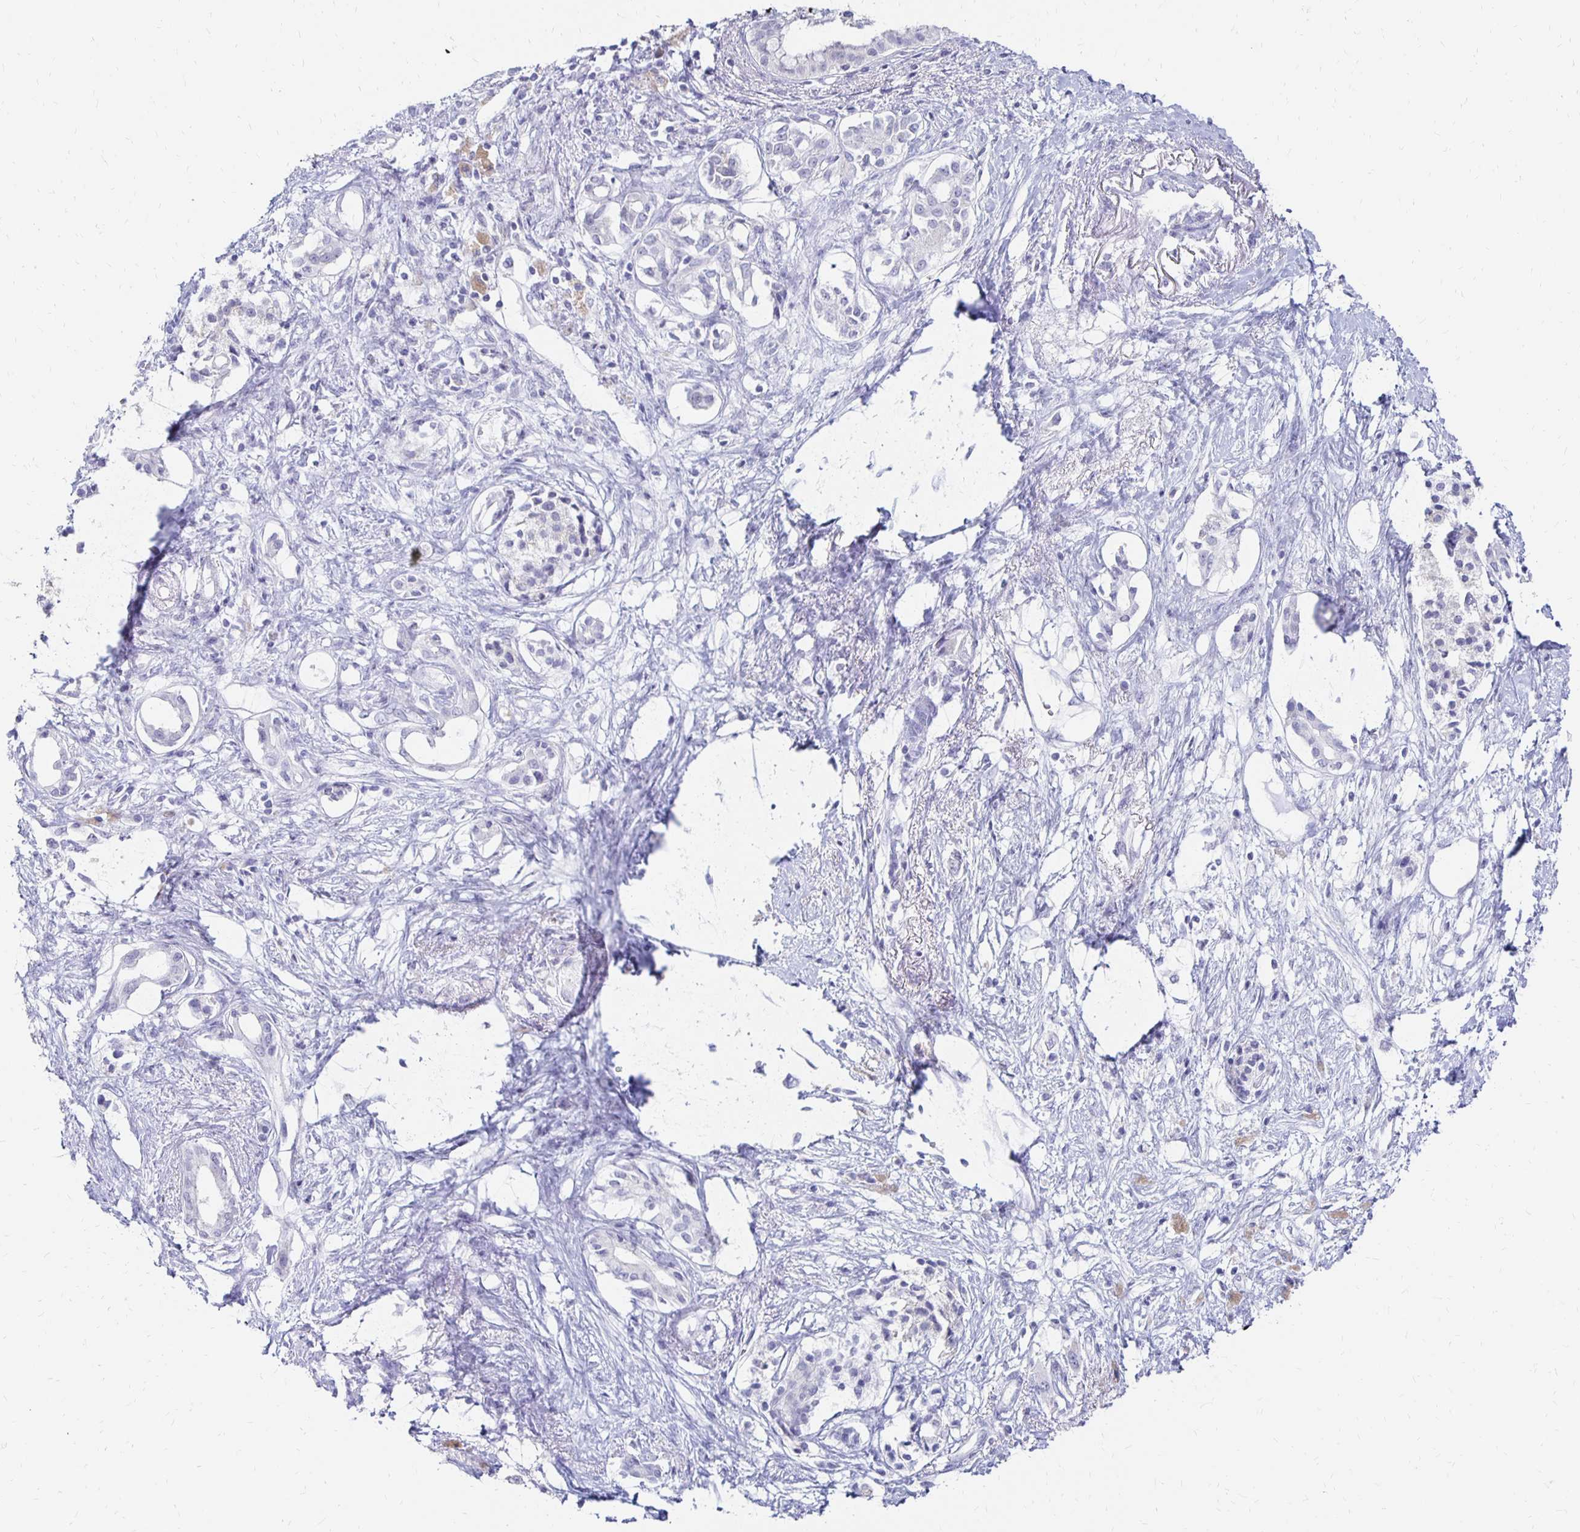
{"staining": {"intensity": "negative", "quantity": "none", "location": "none"}, "tissue": "pancreatic cancer", "cell_type": "Tumor cells", "image_type": "cancer", "snomed": [{"axis": "morphology", "description": "Adenocarcinoma, NOS"}, {"axis": "topography", "description": "Pancreas"}], "caption": "DAB immunohistochemical staining of pancreatic adenocarcinoma shows no significant positivity in tumor cells.", "gene": "SYT2", "patient": {"sex": "female", "age": 63}}